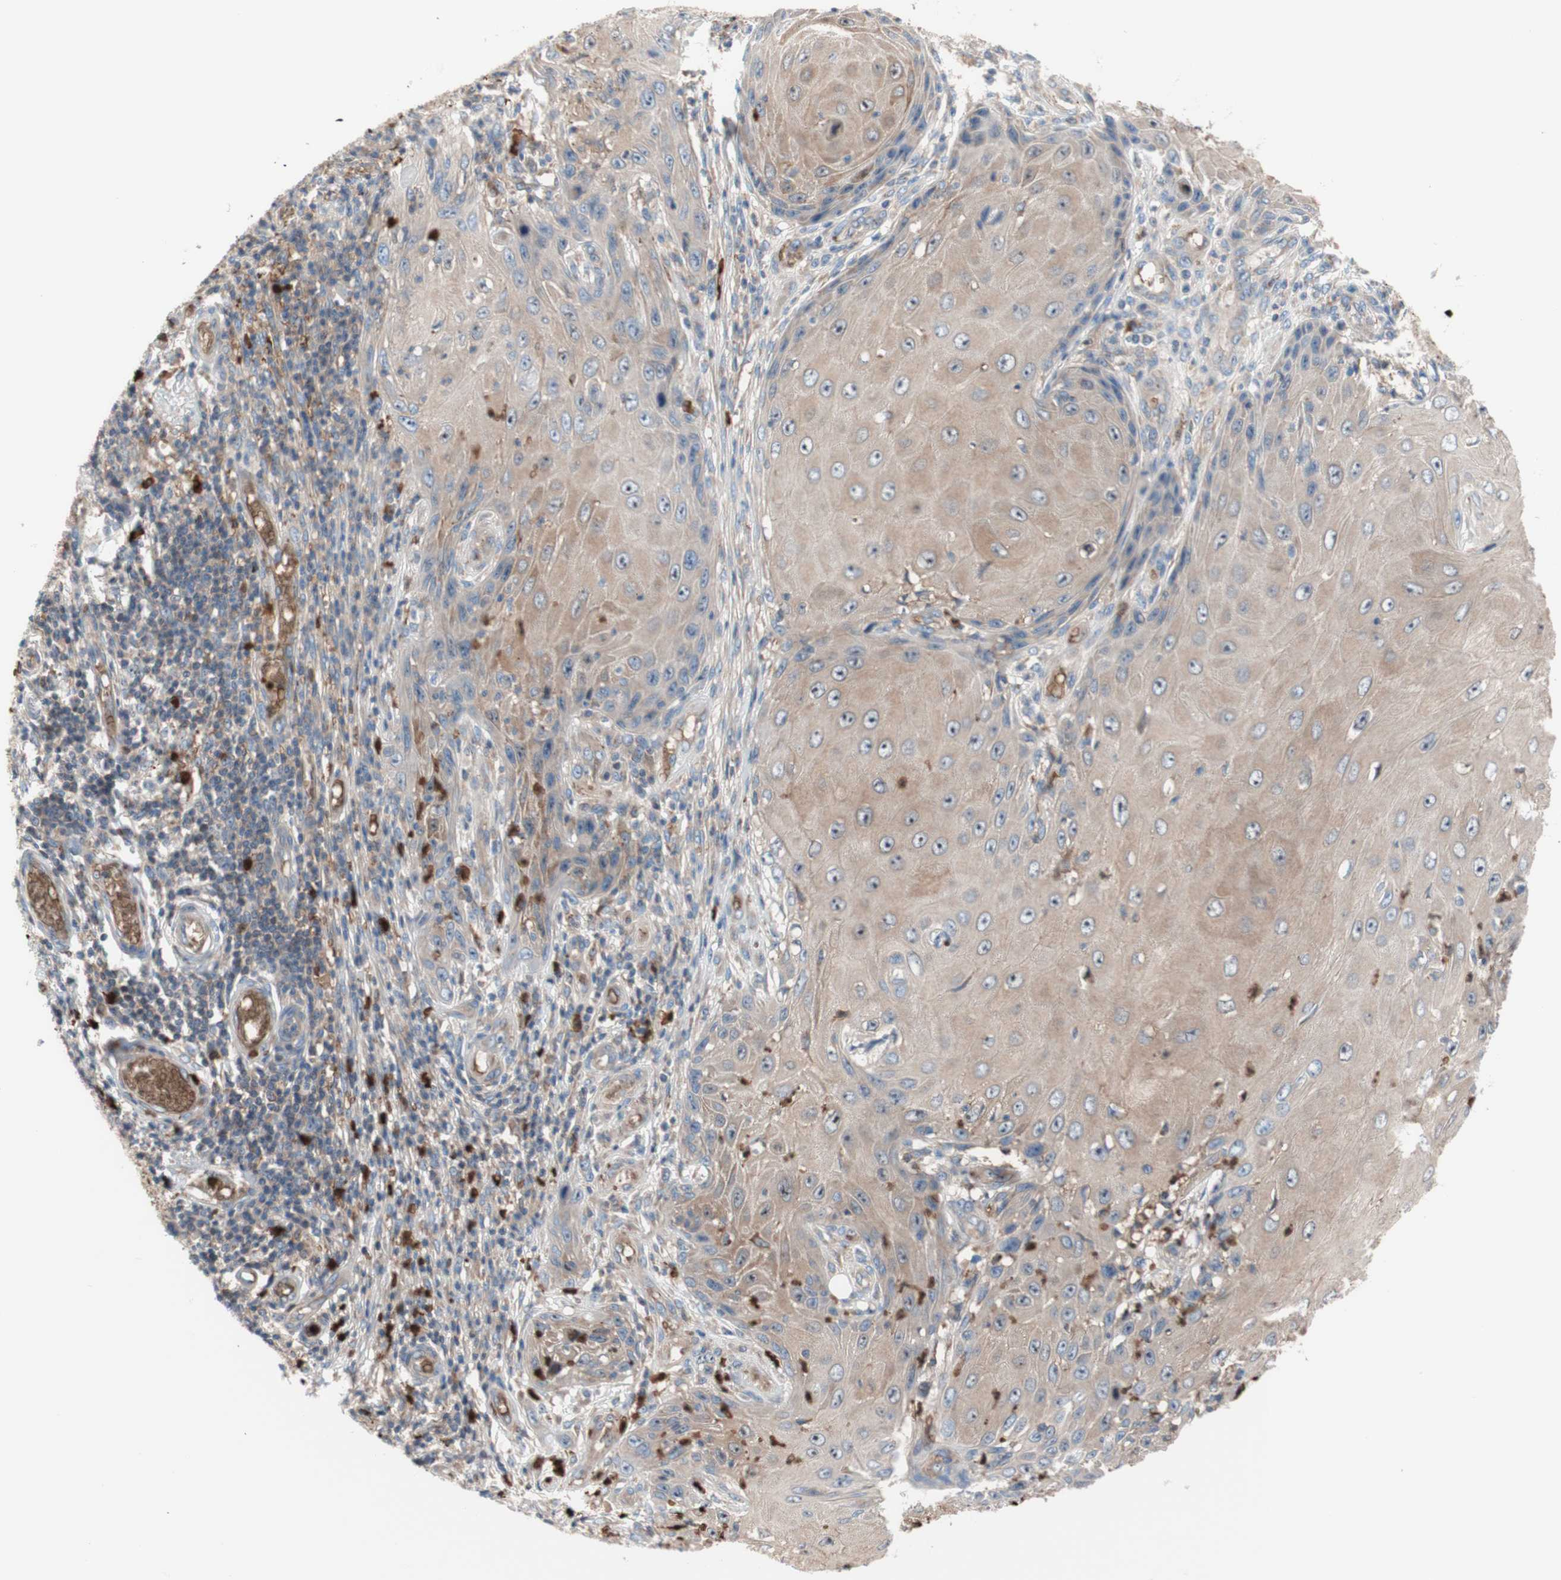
{"staining": {"intensity": "moderate", "quantity": ">75%", "location": "cytoplasmic/membranous"}, "tissue": "skin cancer", "cell_type": "Tumor cells", "image_type": "cancer", "snomed": [{"axis": "morphology", "description": "Squamous cell carcinoma, NOS"}, {"axis": "topography", "description": "Skin"}], "caption": "There is medium levels of moderate cytoplasmic/membranous positivity in tumor cells of skin cancer, as demonstrated by immunohistochemical staining (brown color).", "gene": "USP9X", "patient": {"sex": "female", "age": 73}}